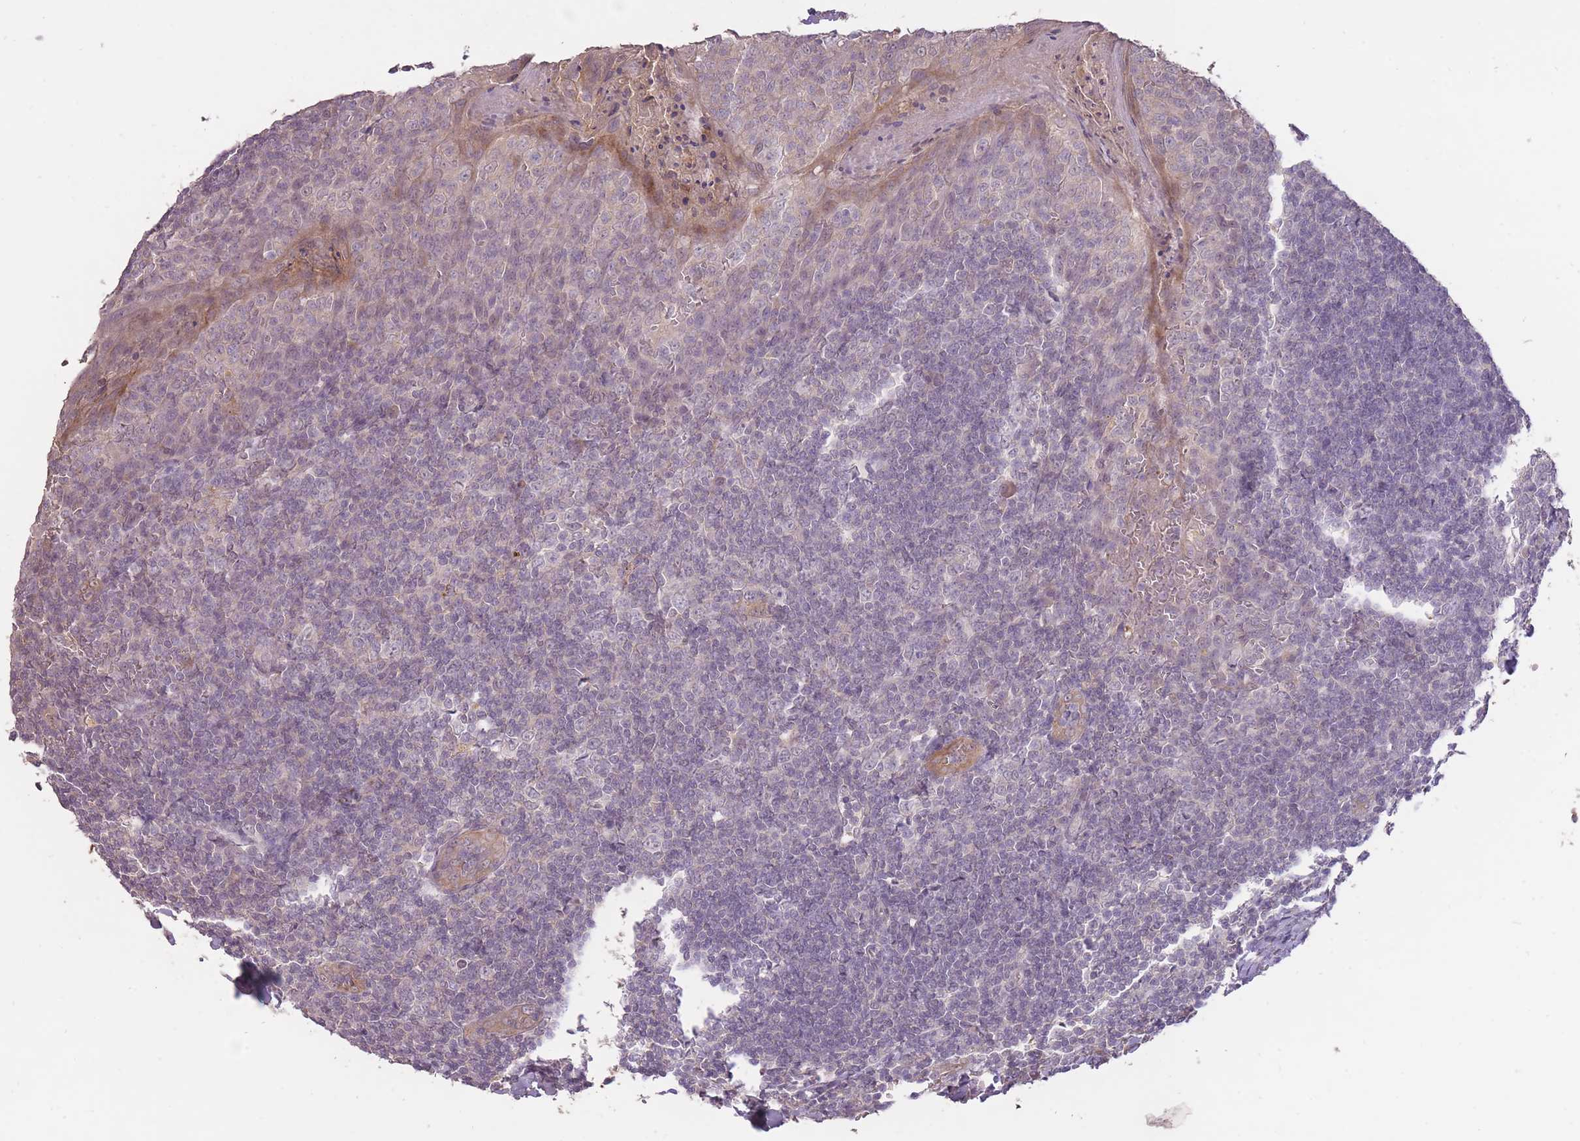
{"staining": {"intensity": "negative", "quantity": "none", "location": "none"}, "tissue": "tonsil", "cell_type": "Germinal center cells", "image_type": "normal", "snomed": [{"axis": "morphology", "description": "Normal tissue, NOS"}, {"axis": "topography", "description": "Tonsil"}], "caption": "A high-resolution image shows IHC staining of normal tonsil, which reveals no significant expression in germinal center cells.", "gene": "LRATD2", "patient": {"sex": "male", "age": 27}}